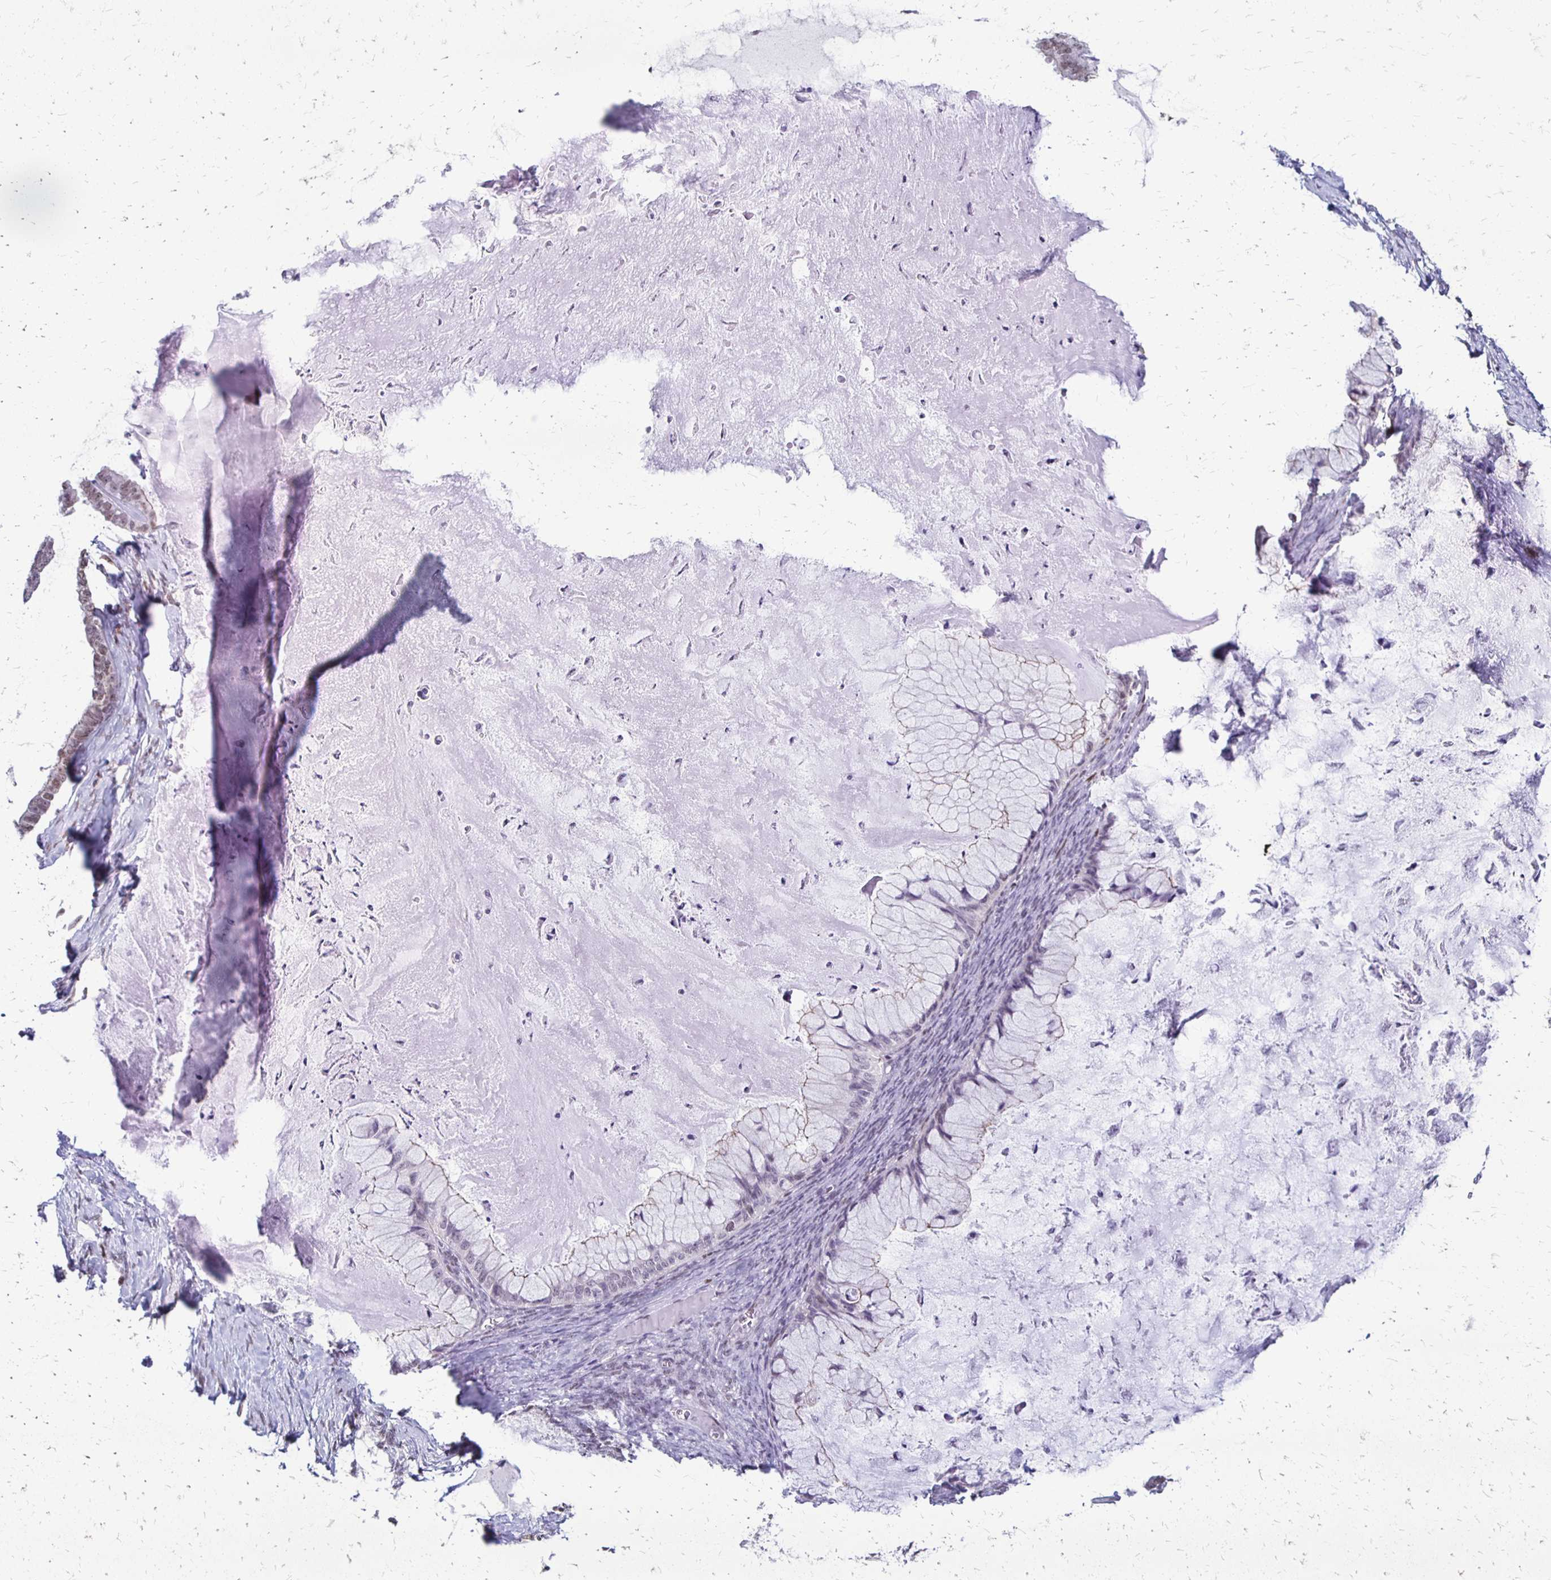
{"staining": {"intensity": "negative", "quantity": "none", "location": "none"}, "tissue": "ovarian cancer", "cell_type": "Tumor cells", "image_type": "cancer", "snomed": [{"axis": "morphology", "description": "Cystadenocarcinoma, mucinous, NOS"}, {"axis": "topography", "description": "Ovary"}], "caption": "High magnification brightfield microscopy of ovarian cancer stained with DAB (brown) and counterstained with hematoxylin (blue): tumor cells show no significant expression.", "gene": "DDB2", "patient": {"sex": "female", "age": 72}}